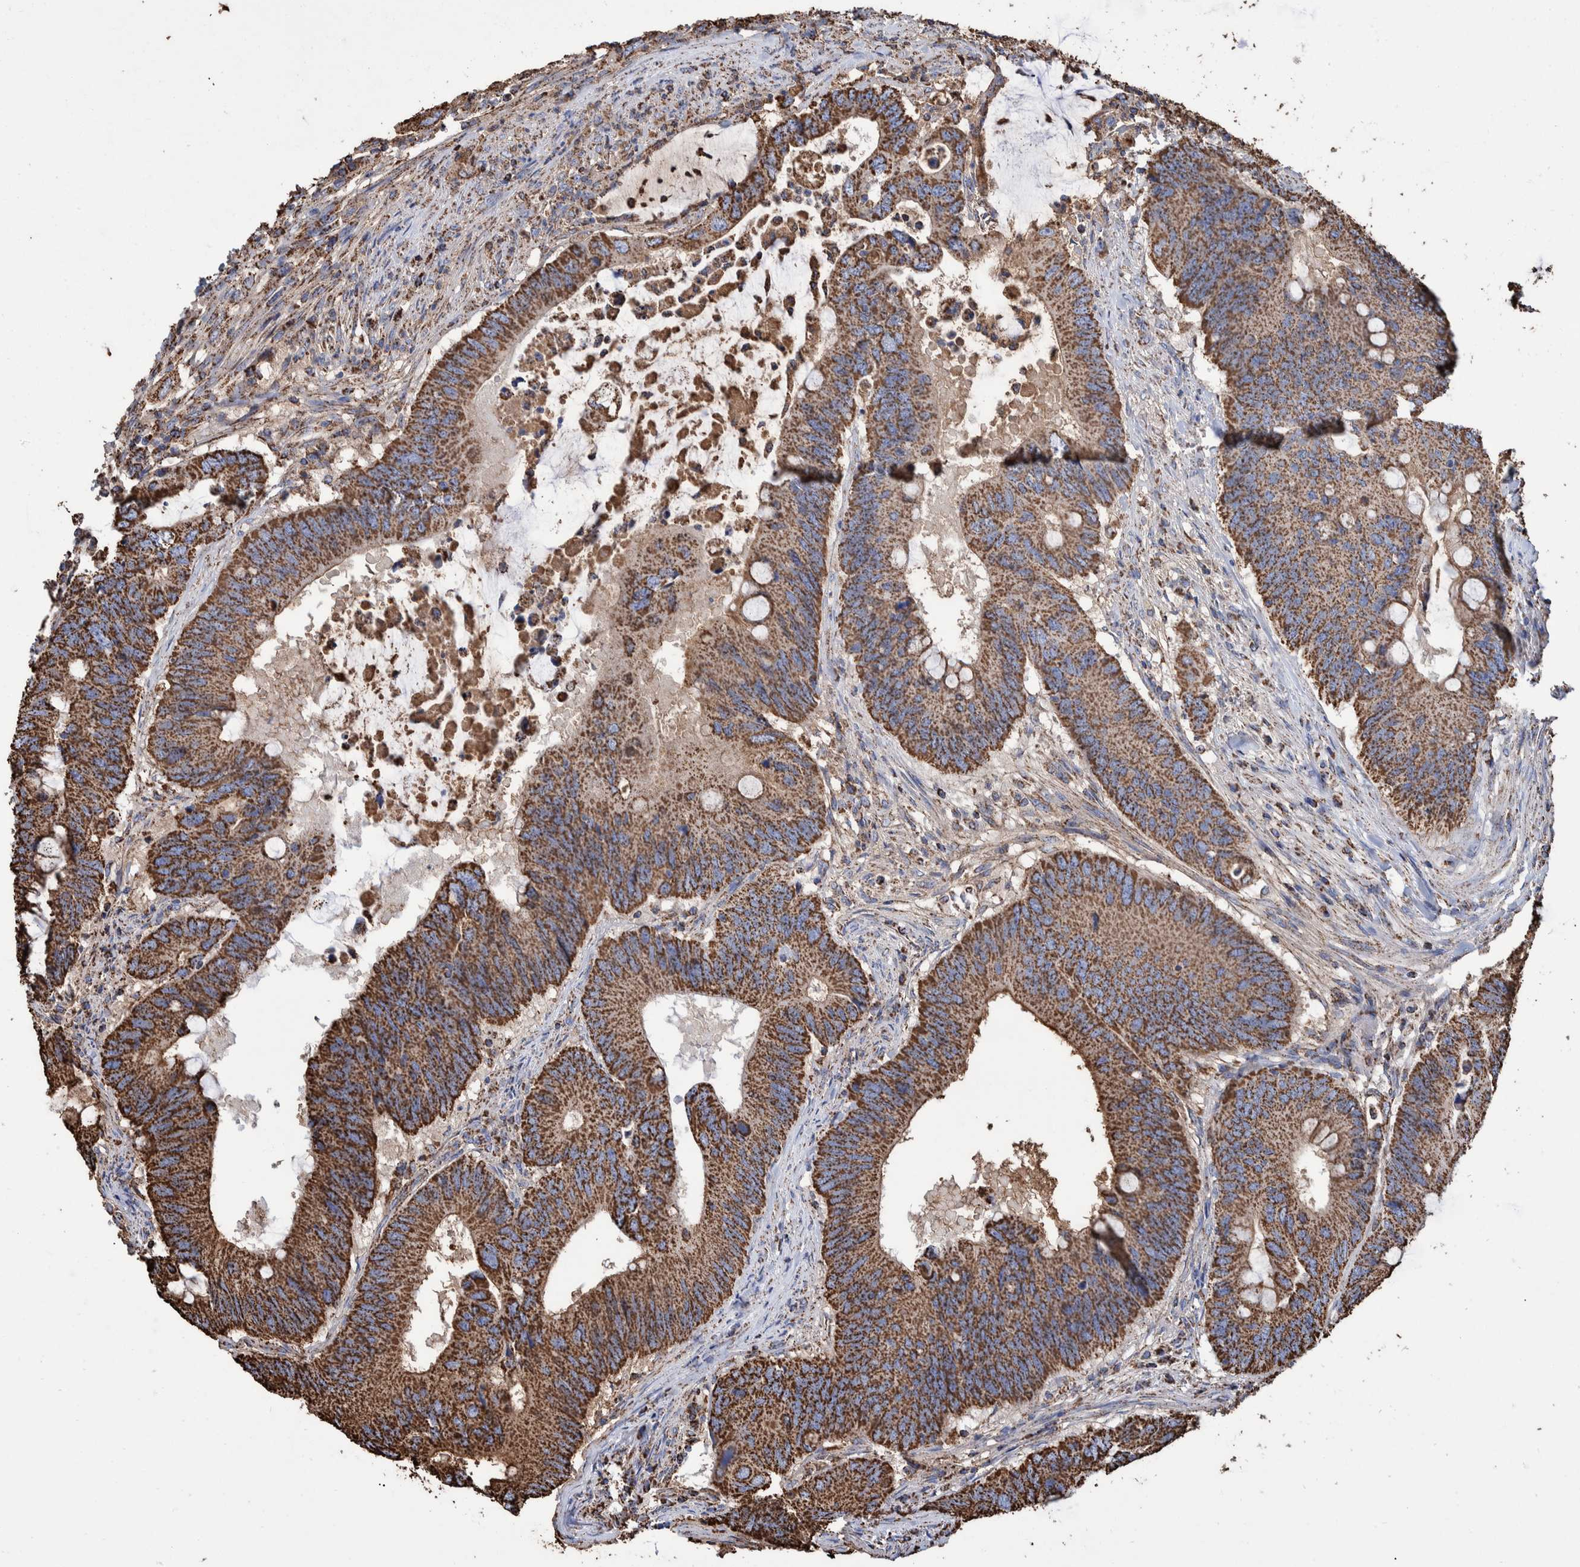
{"staining": {"intensity": "strong", "quantity": ">75%", "location": "cytoplasmic/membranous"}, "tissue": "colorectal cancer", "cell_type": "Tumor cells", "image_type": "cancer", "snomed": [{"axis": "morphology", "description": "Adenocarcinoma, NOS"}, {"axis": "topography", "description": "Colon"}], "caption": "Immunohistochemical staining of human colorectal cancer reveals high levels of strong cytoplasmic/membranous positivity in approximately >75% of tumor cells. The protein of interest is shown in brown color, while the nuclei are stained blue.", "gene": "VPS26C", "patient": {"sex": "male", "age": 71}}